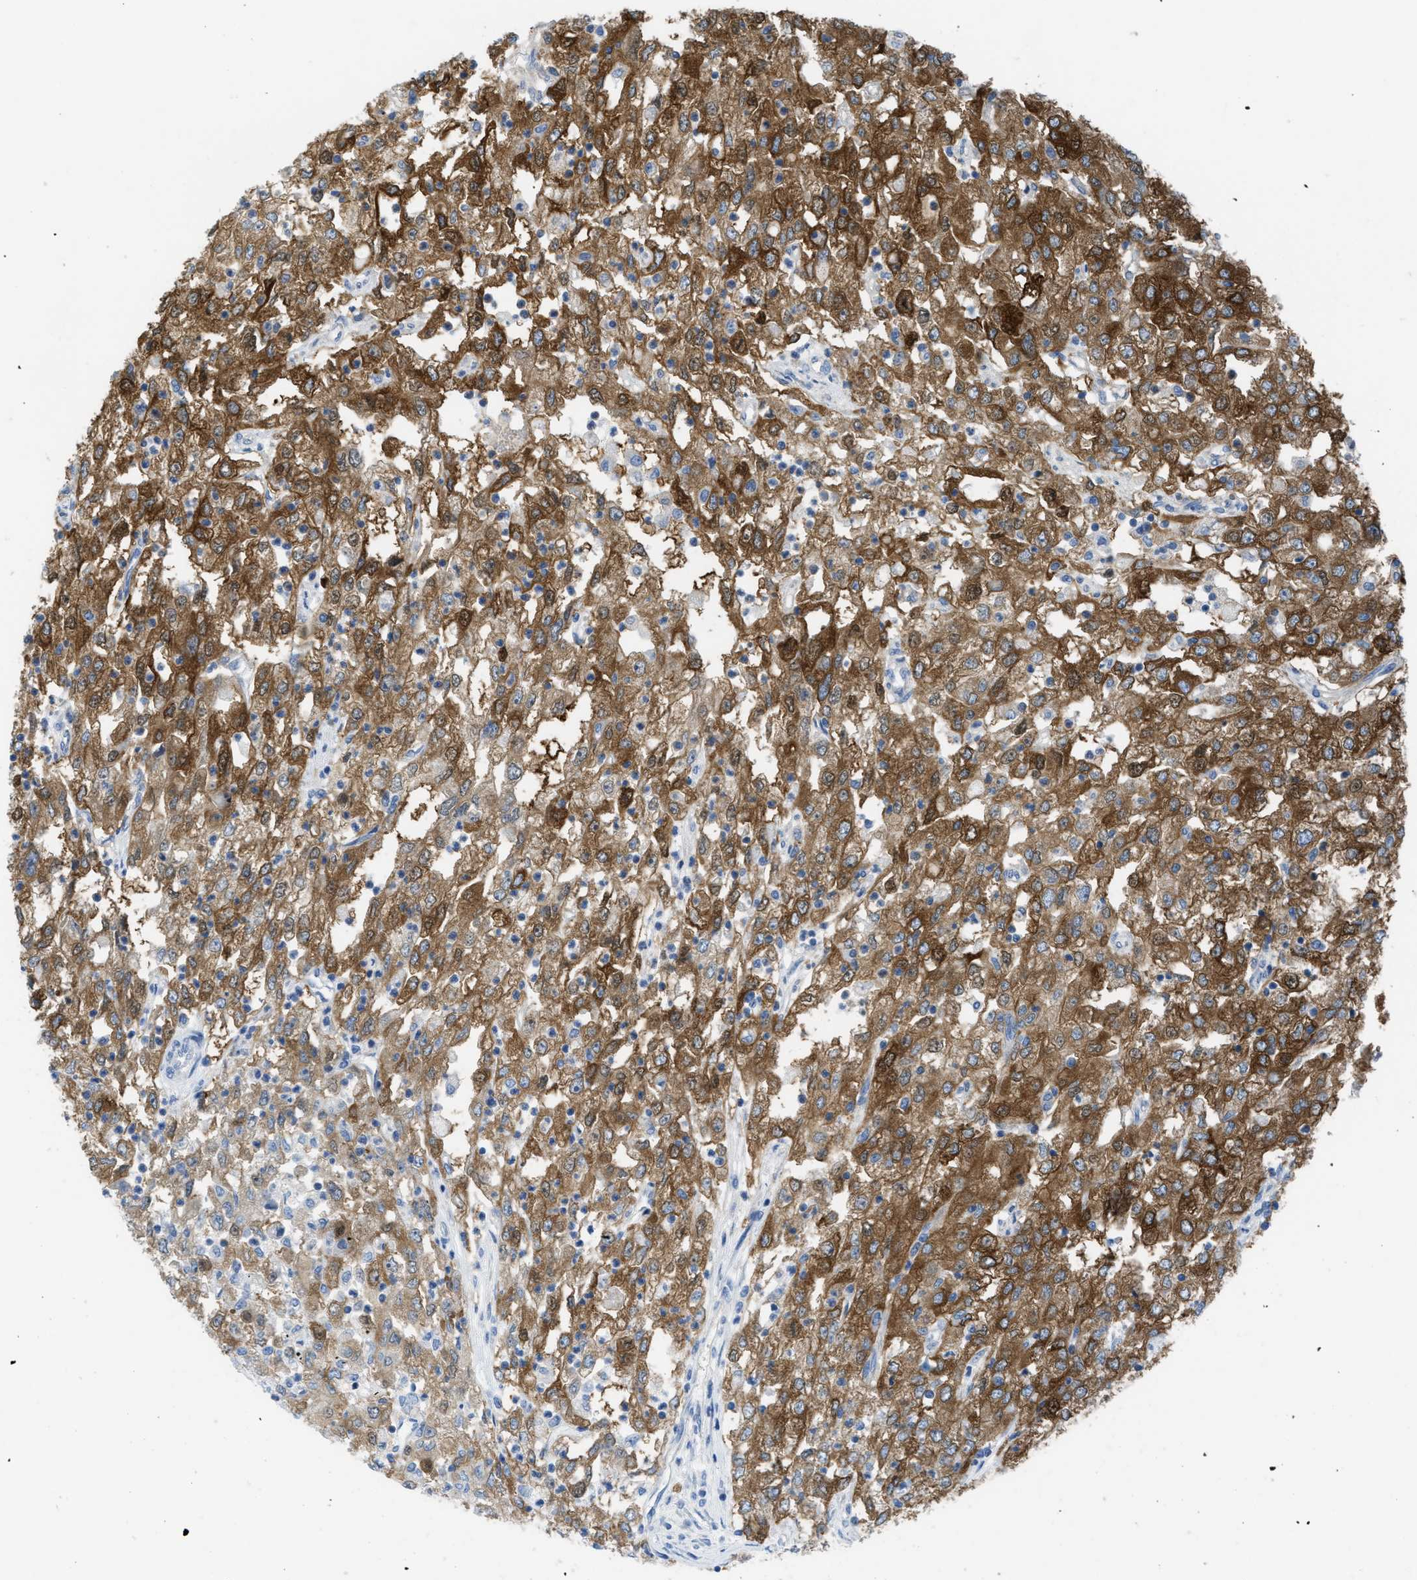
{"staining": {"intensity": "moderate", "quantity": "25%-75%", "location": "cytoplasmic/membranous"}, "tissue": "renal cancer", "cell_type": "Tumor cells", "image_type": "cancer", "snomed": [{"axis": "morphology", "description": "Adenocarcinoma, NOS"}, {"axis": "topography", "description": "Kidney"}], "caption": "Adenocarcinoma (renal) stained for a protein (brown) demonstrates moderate cytoplasmic/membranous positive staining in about 25%-75% of tumor cells.", "gene": "ASGR1", "patient": {"sex": "female", "age": 54}}